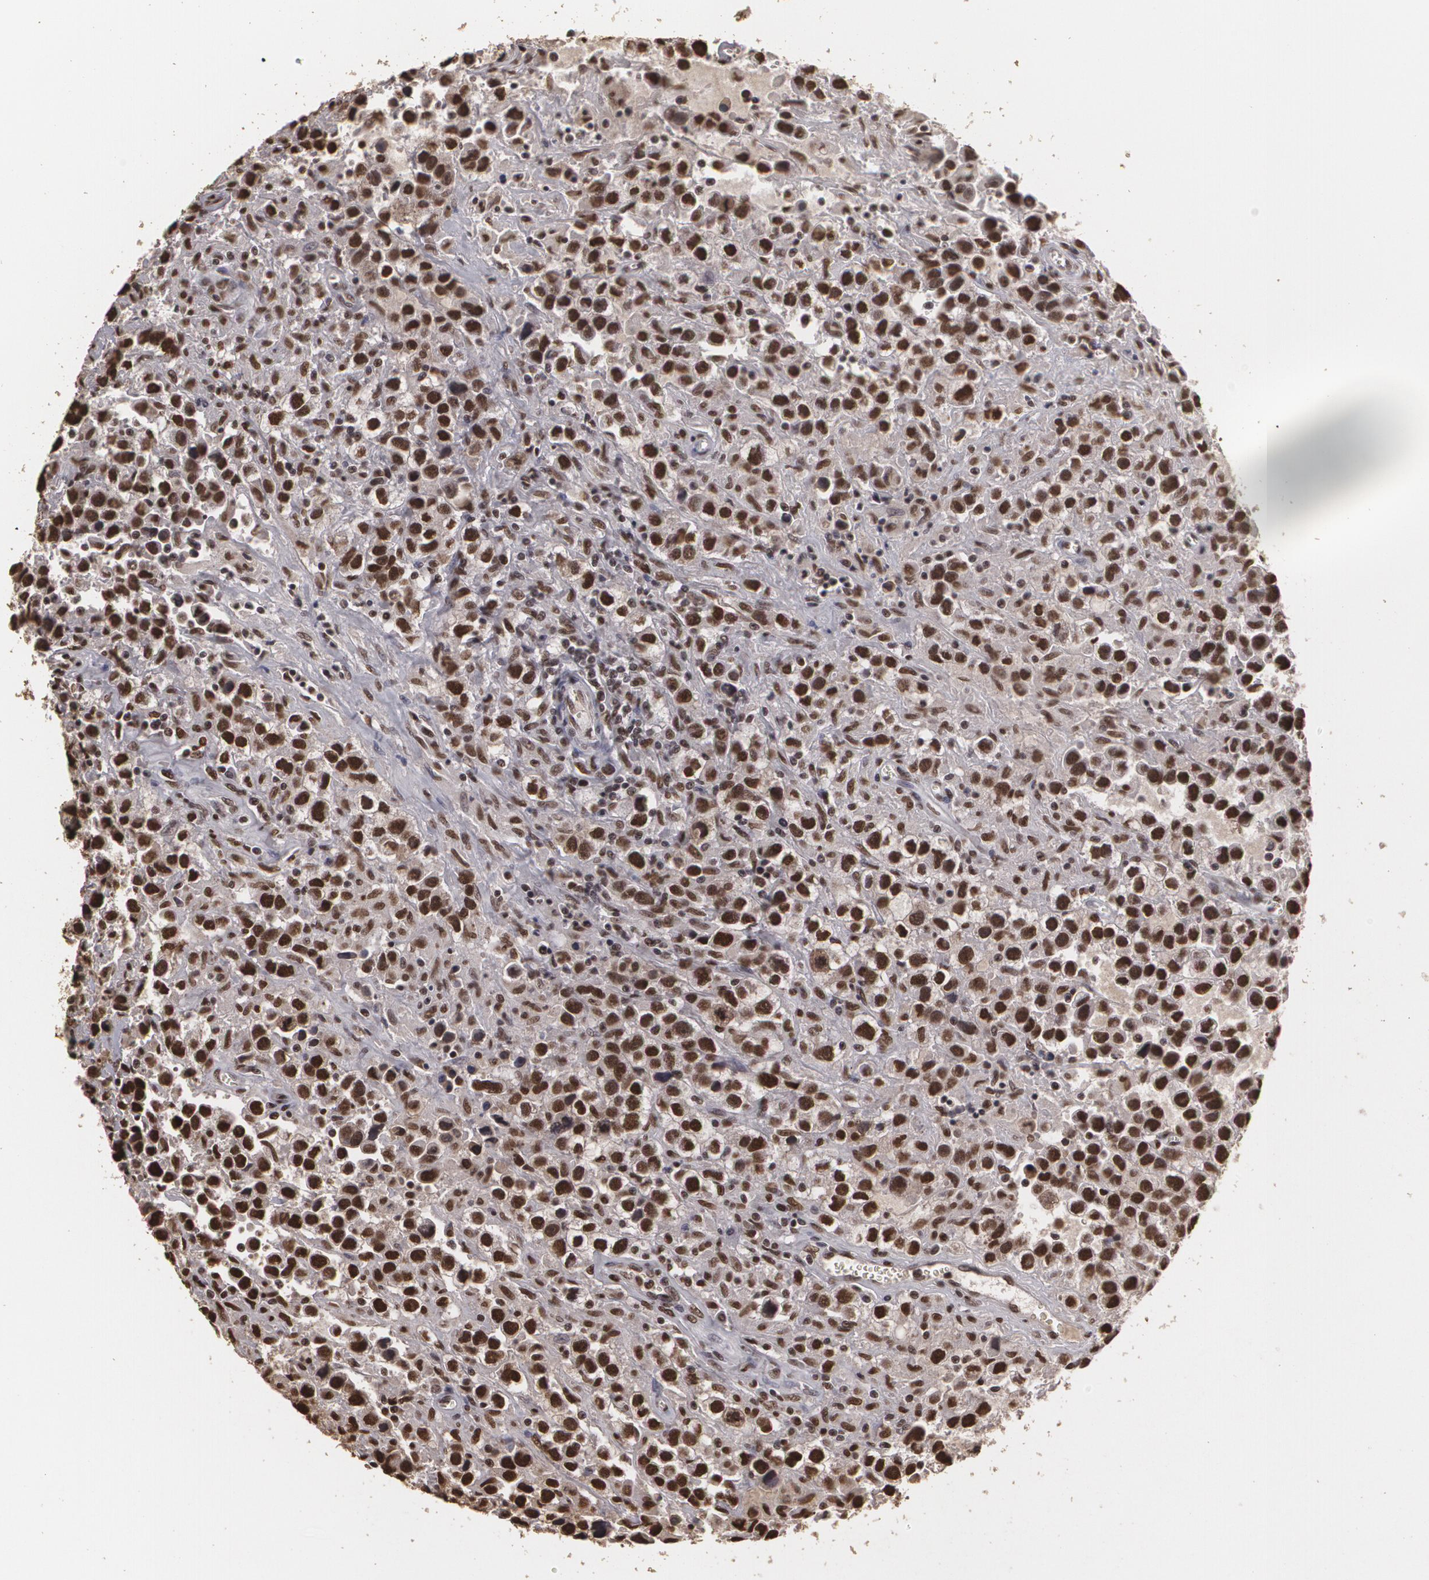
{"staining": {"intensity": "strong", "quantity": ">75%", "location": "nuclear"}, "tissue": "testis cancer", "cell_type": "Tumor cells", "image_type": "cancer", "snomed": [{"axis": "morphology", "description": "Seminoma, NOS"}, {"axis": "topography", "description": "Testis"}], "caption": "High-power microscopy captured an immunohistochemistry micrograph of testis cancer, revealing strong nuclear positivity in approximately >75% of tumor cells.", "gene": "RCOR1", "patient": {"sex": "male", "age": 43}}